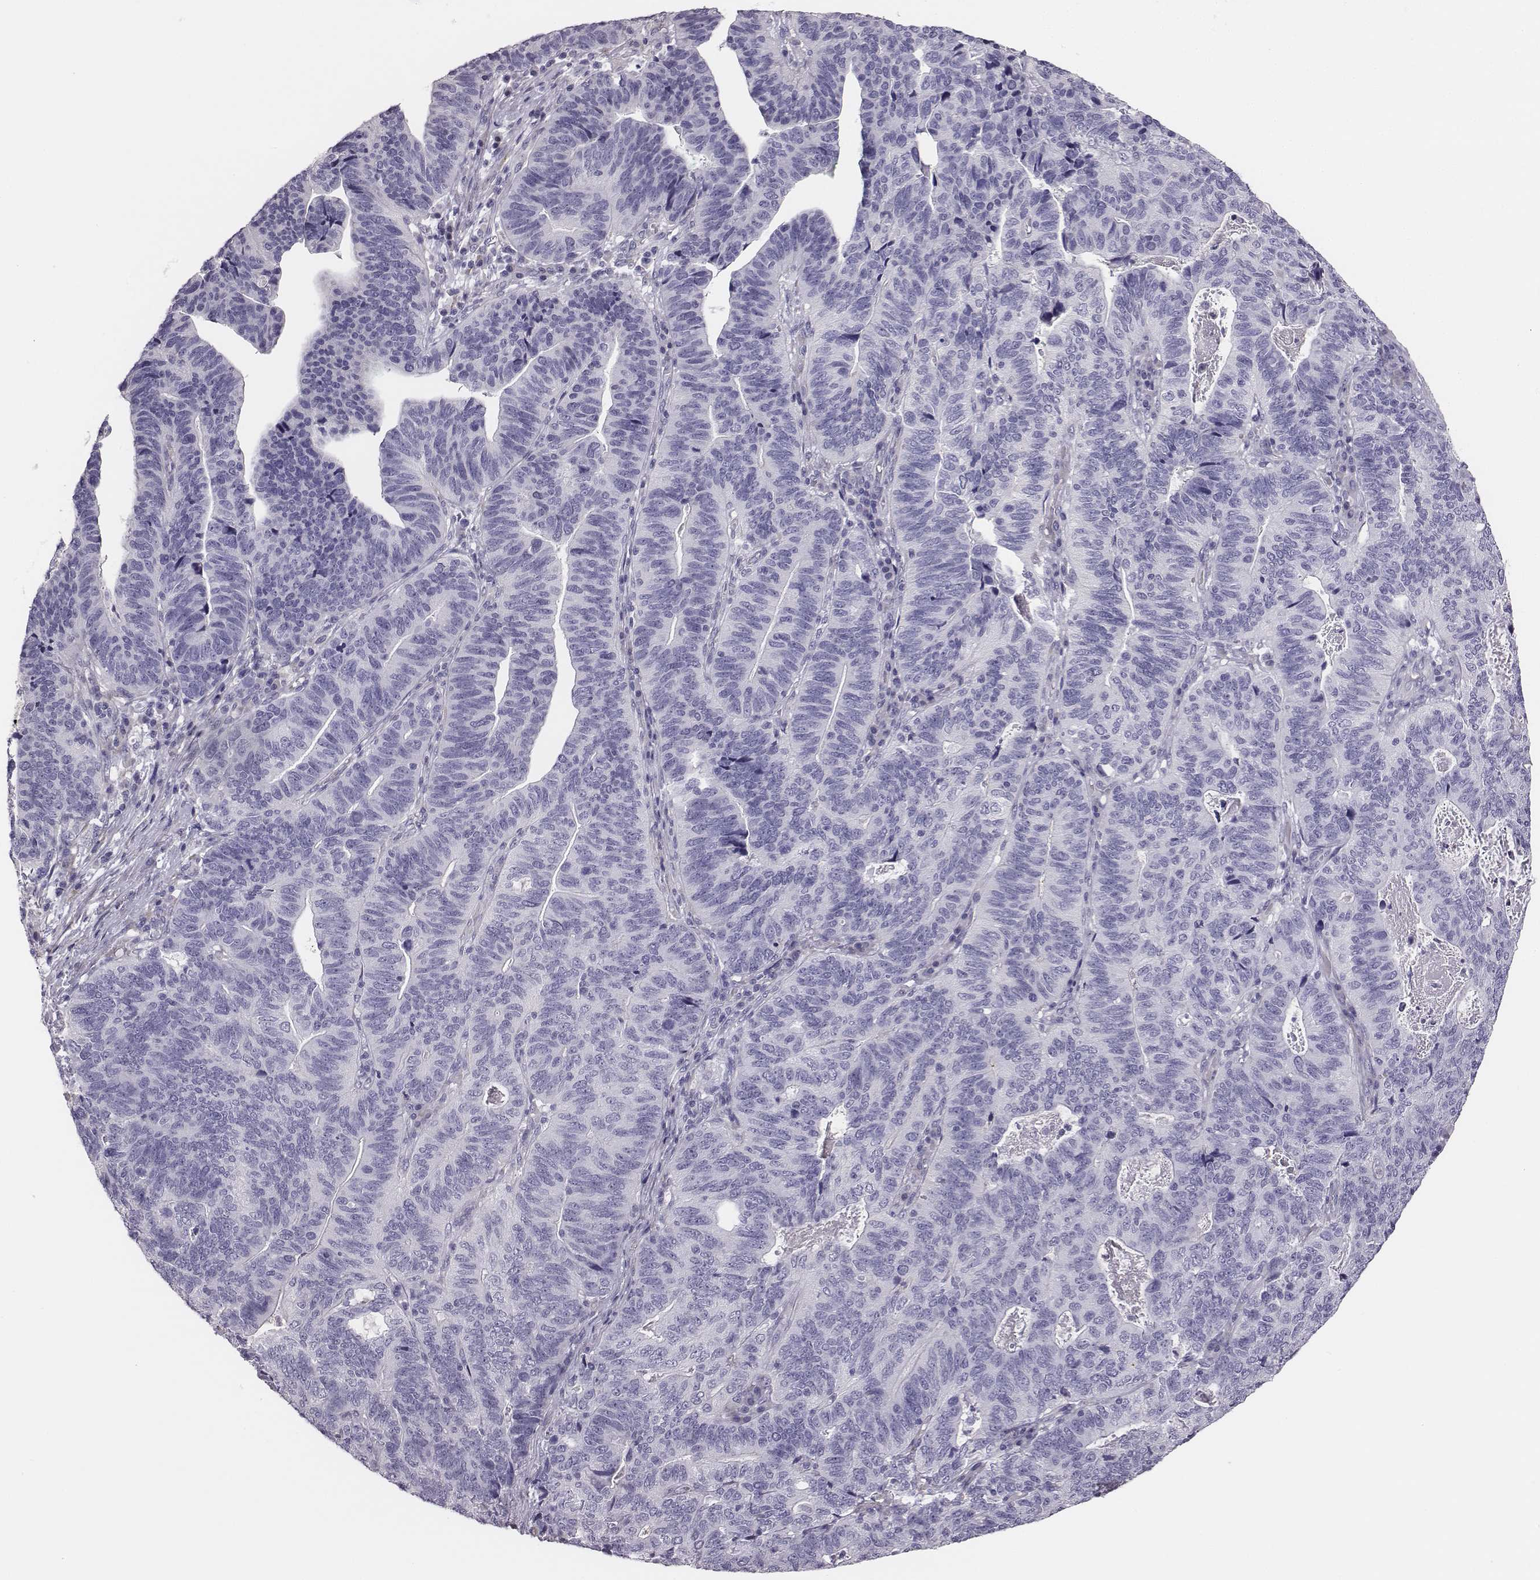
{"staining": {"intensity": "negative", "quantity": "none", "location": "none"}, "tissue": "stomach cancer", "cell_type": "Tumor cells", "image_type": "cancer", "snomed": [{"axis": "morphology", "description": "Adenocarcinoma, NOS"}, {"axis": "topography", "description": "Stomach, upper"}], "caption": "A photomicrograph of stomach cancer stained for a protein displays no brown staining in tumor cells. Nuclei are stained in blue.", "gene": "GUCA1A", "patient": {"sex": "female", "age": 67}}